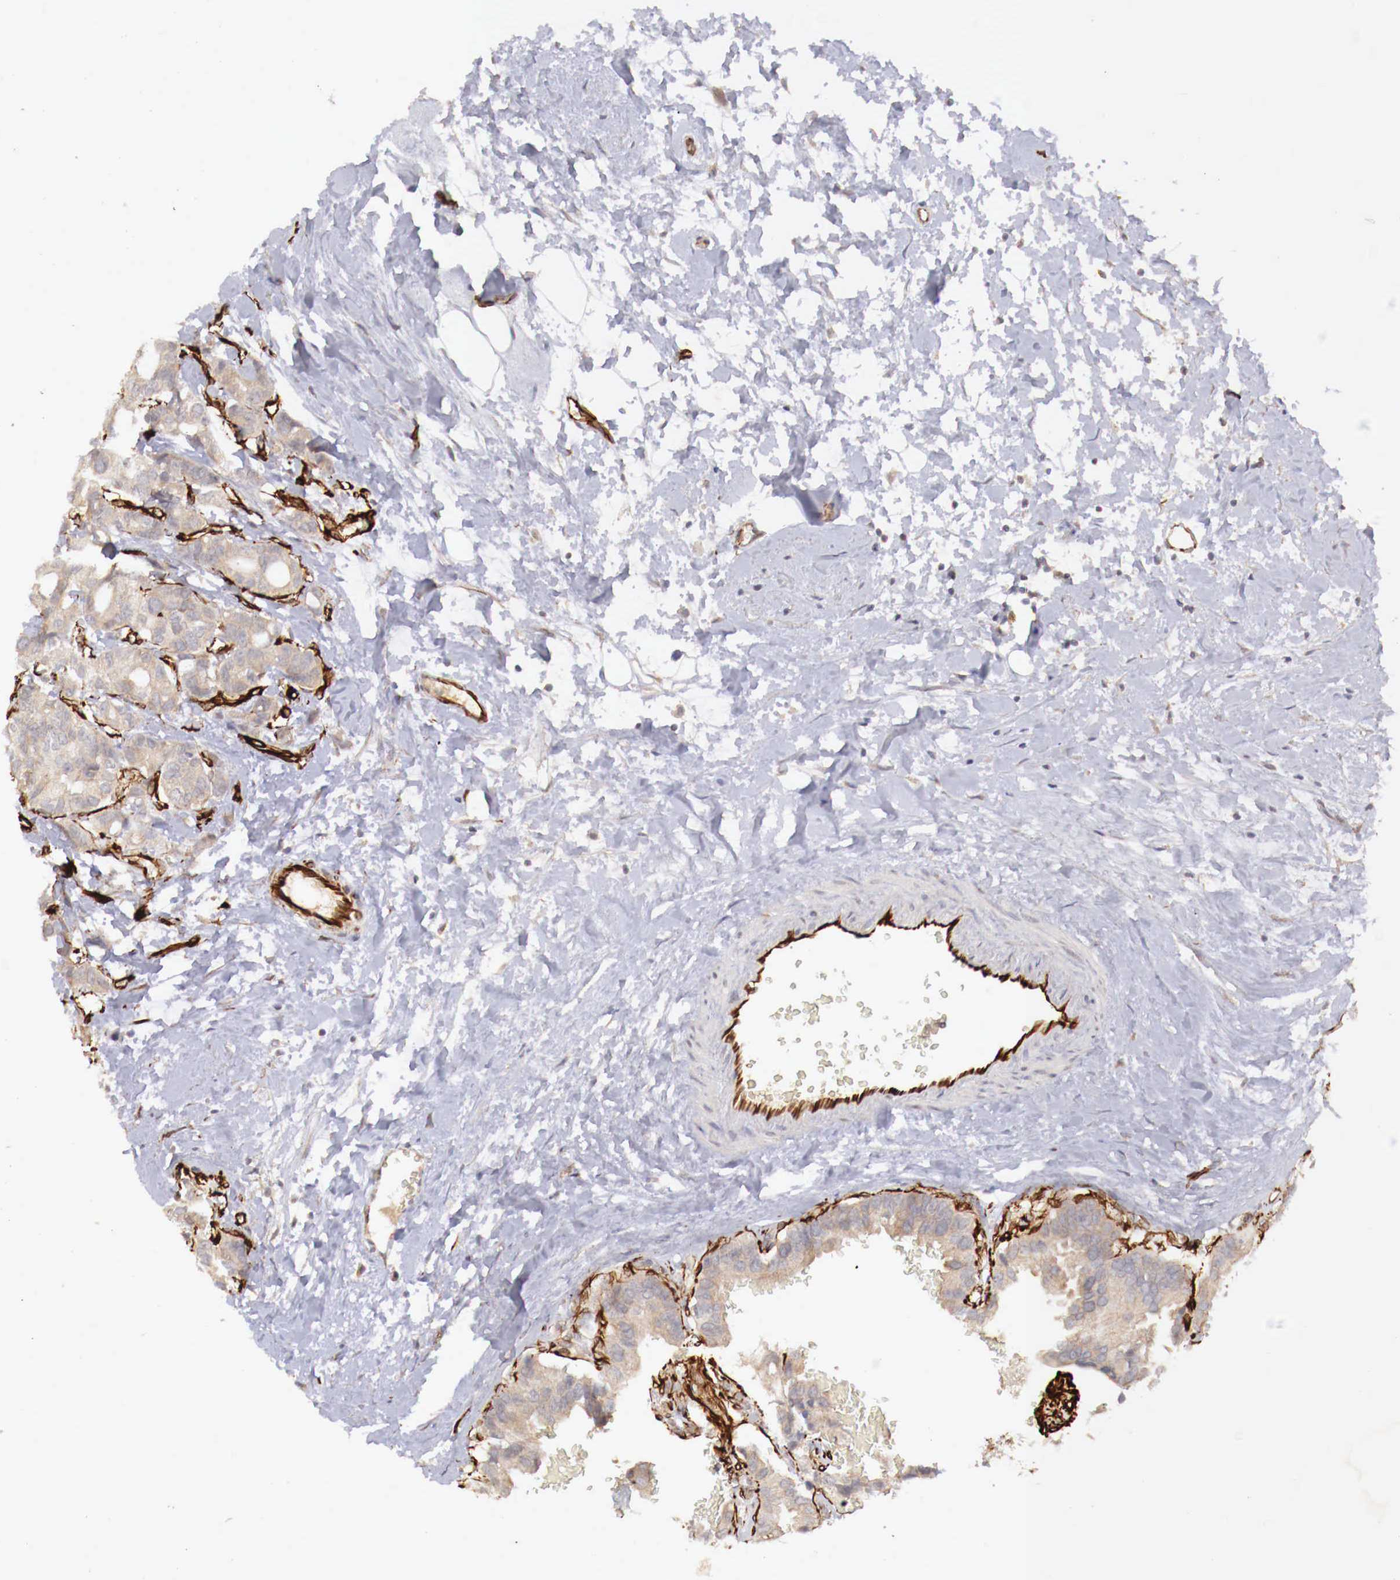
{"staining": {"intensity": "weak", "quantity": "25%-75%", "location": "cytoplasmic/membranous,nuclear"}, "tissue": "breast cancer", "cell_type": "Tumor cells", "image_type": "cancer", "snomed": [{"axis": "morphology", "description": "Duct carcinoma"}, {"axis": "topography", "description": "Breast"}], "caption": "Protein expression by IHC reveals weak cytoplasmic/membranous and nuclear positivity in approximately 25%-75% of tumor cells in breast cancer (intraductal carcinoma).", "gene": "WT1", "patient": {"sex": "female", "age": 69}}